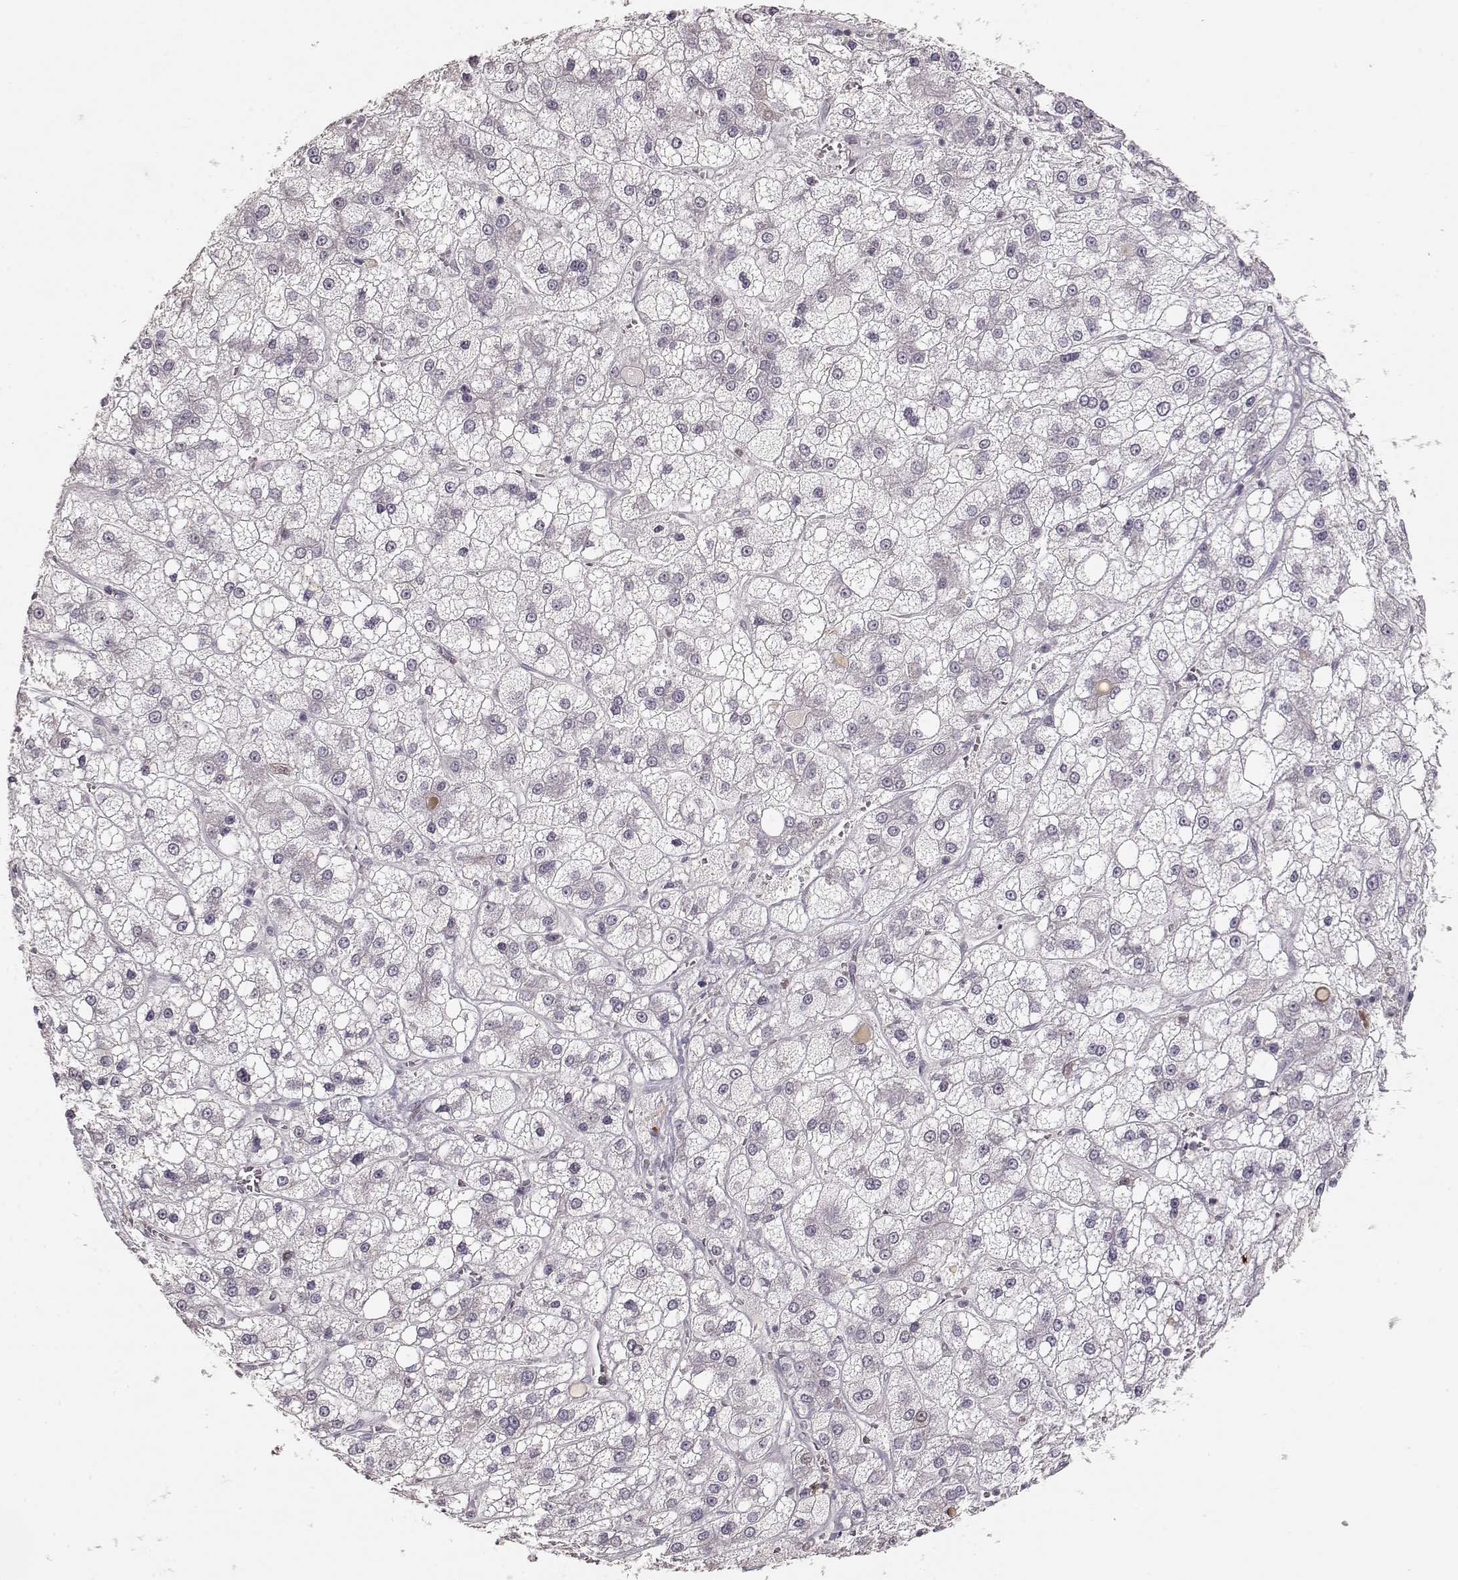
{"staining": {"intensity": "negative", "quantity": "none", "location": "none"}, "tissue": "liver cancer", "cell_type": "Tumor cells", "image_type": "cancer", "snomed": [{"axis": "morphology", "description": "Carcinoma, Hepatocellular, NOS"}, {"axis": "topography", "description": "Liver"}], "caption": "A histopathology image of liver hepatocellular carcinoma stained for a protein demonstrates no brown staining in tumor cells. (DAB (3,3'-diaminobenzidine) IHC visualized using brightfield microscopy, high magnification).", "gene": "S100B", "patient": {"sex": "male", "age": 73}}